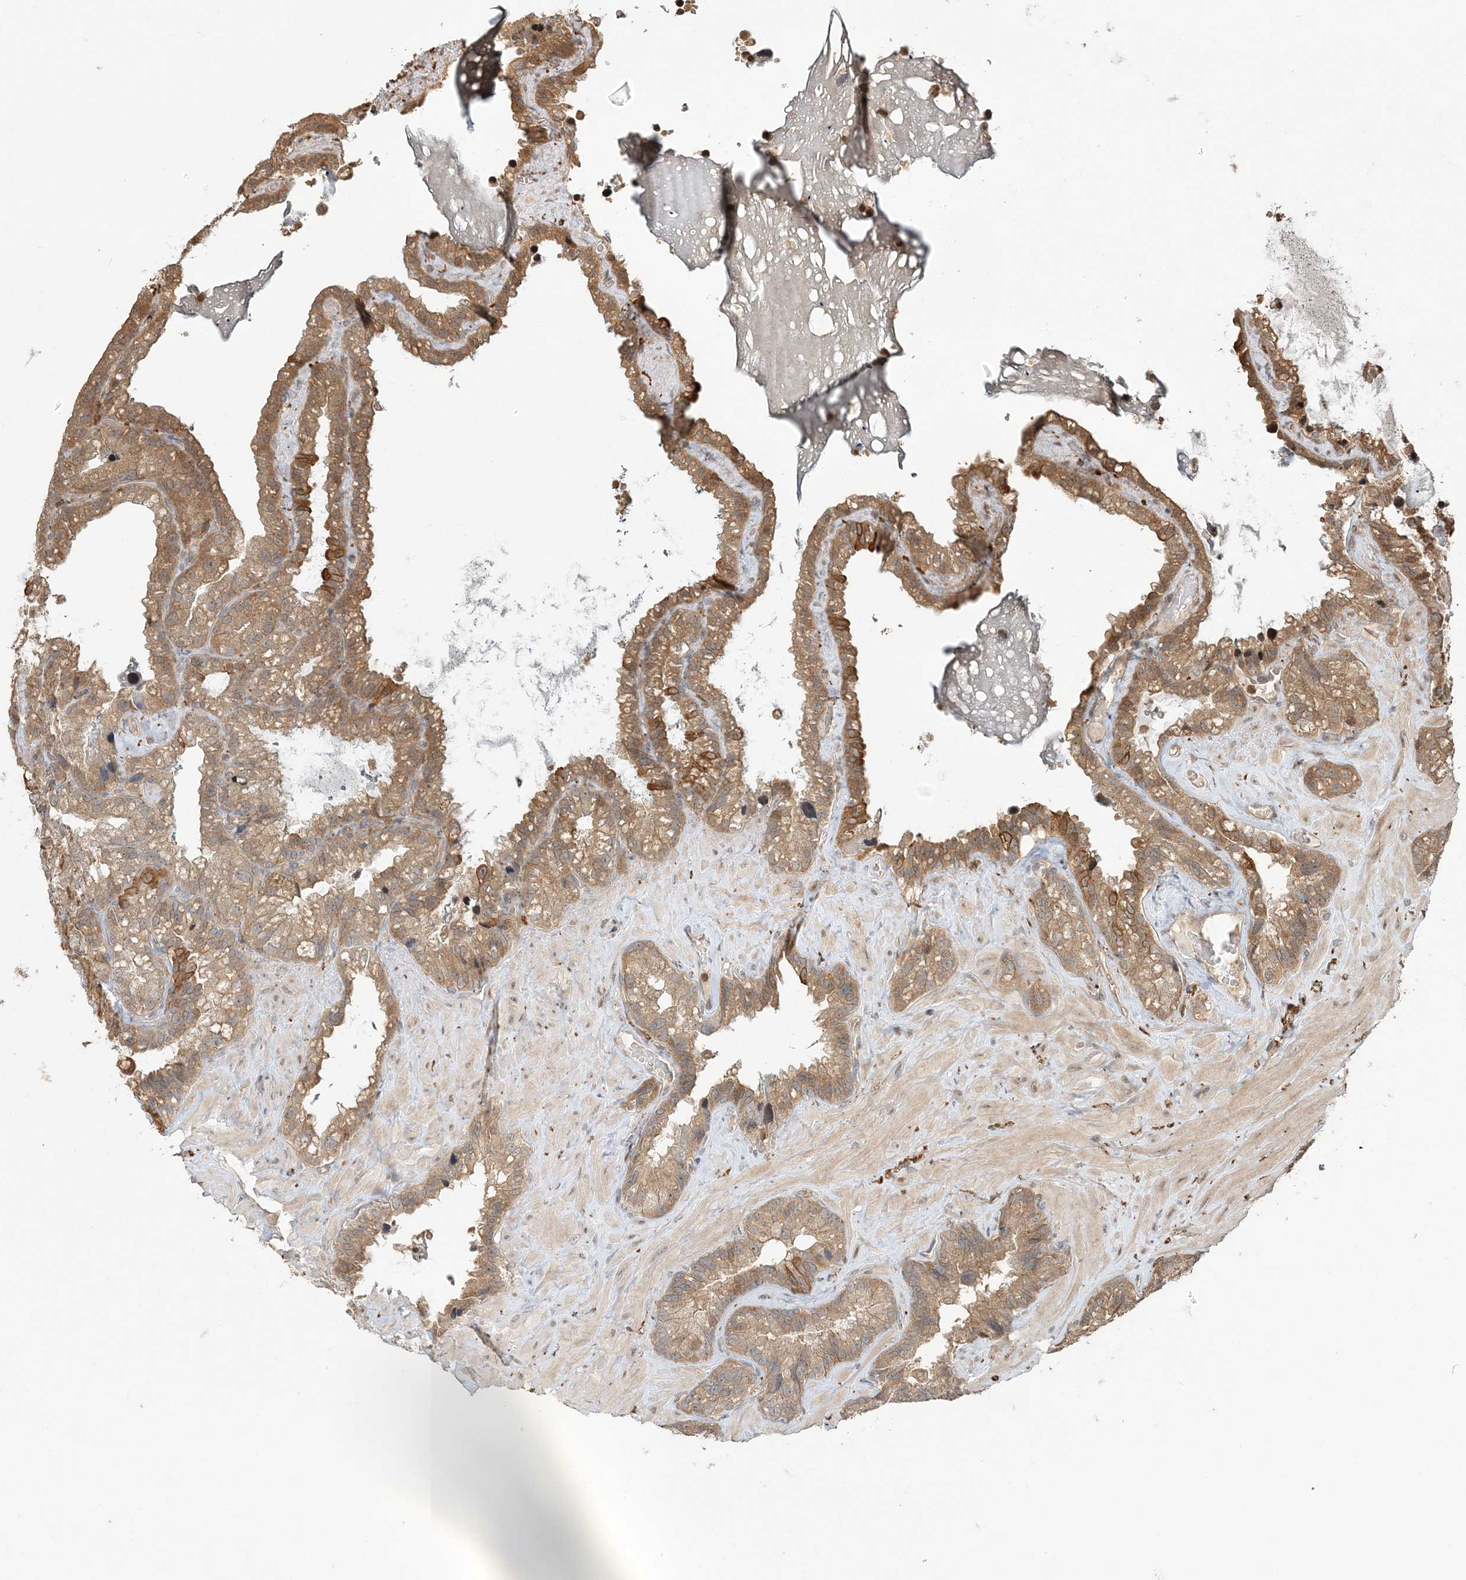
{"staining": {"intensity": "moderate", "quantity": ">75%", "location": "cytoplasmic/membranous,nuclear"}, "tissue": "seminal vesicle", "cell_type": "Glandular cells", "image_type": "normal", "snomed": [{"axis": "morphology", "description": "Normal tissue, NOS"}, {"axis": "topography", "description": "Prostate"}, {"axis": "topography", "description": "Seminal veicle"}], "caption": "Protein analysis of normal seminal vesicle shows moderate cytoplasmic/membranous,nuclear staining in about >75% of glandular cells. The protein is stained brown, and the nuclei are stained in blue (DAB IHC with brightfield microscopy, high magnification).", "gene": "CAB39", "patient": {"sex": "male", "age": 68}}